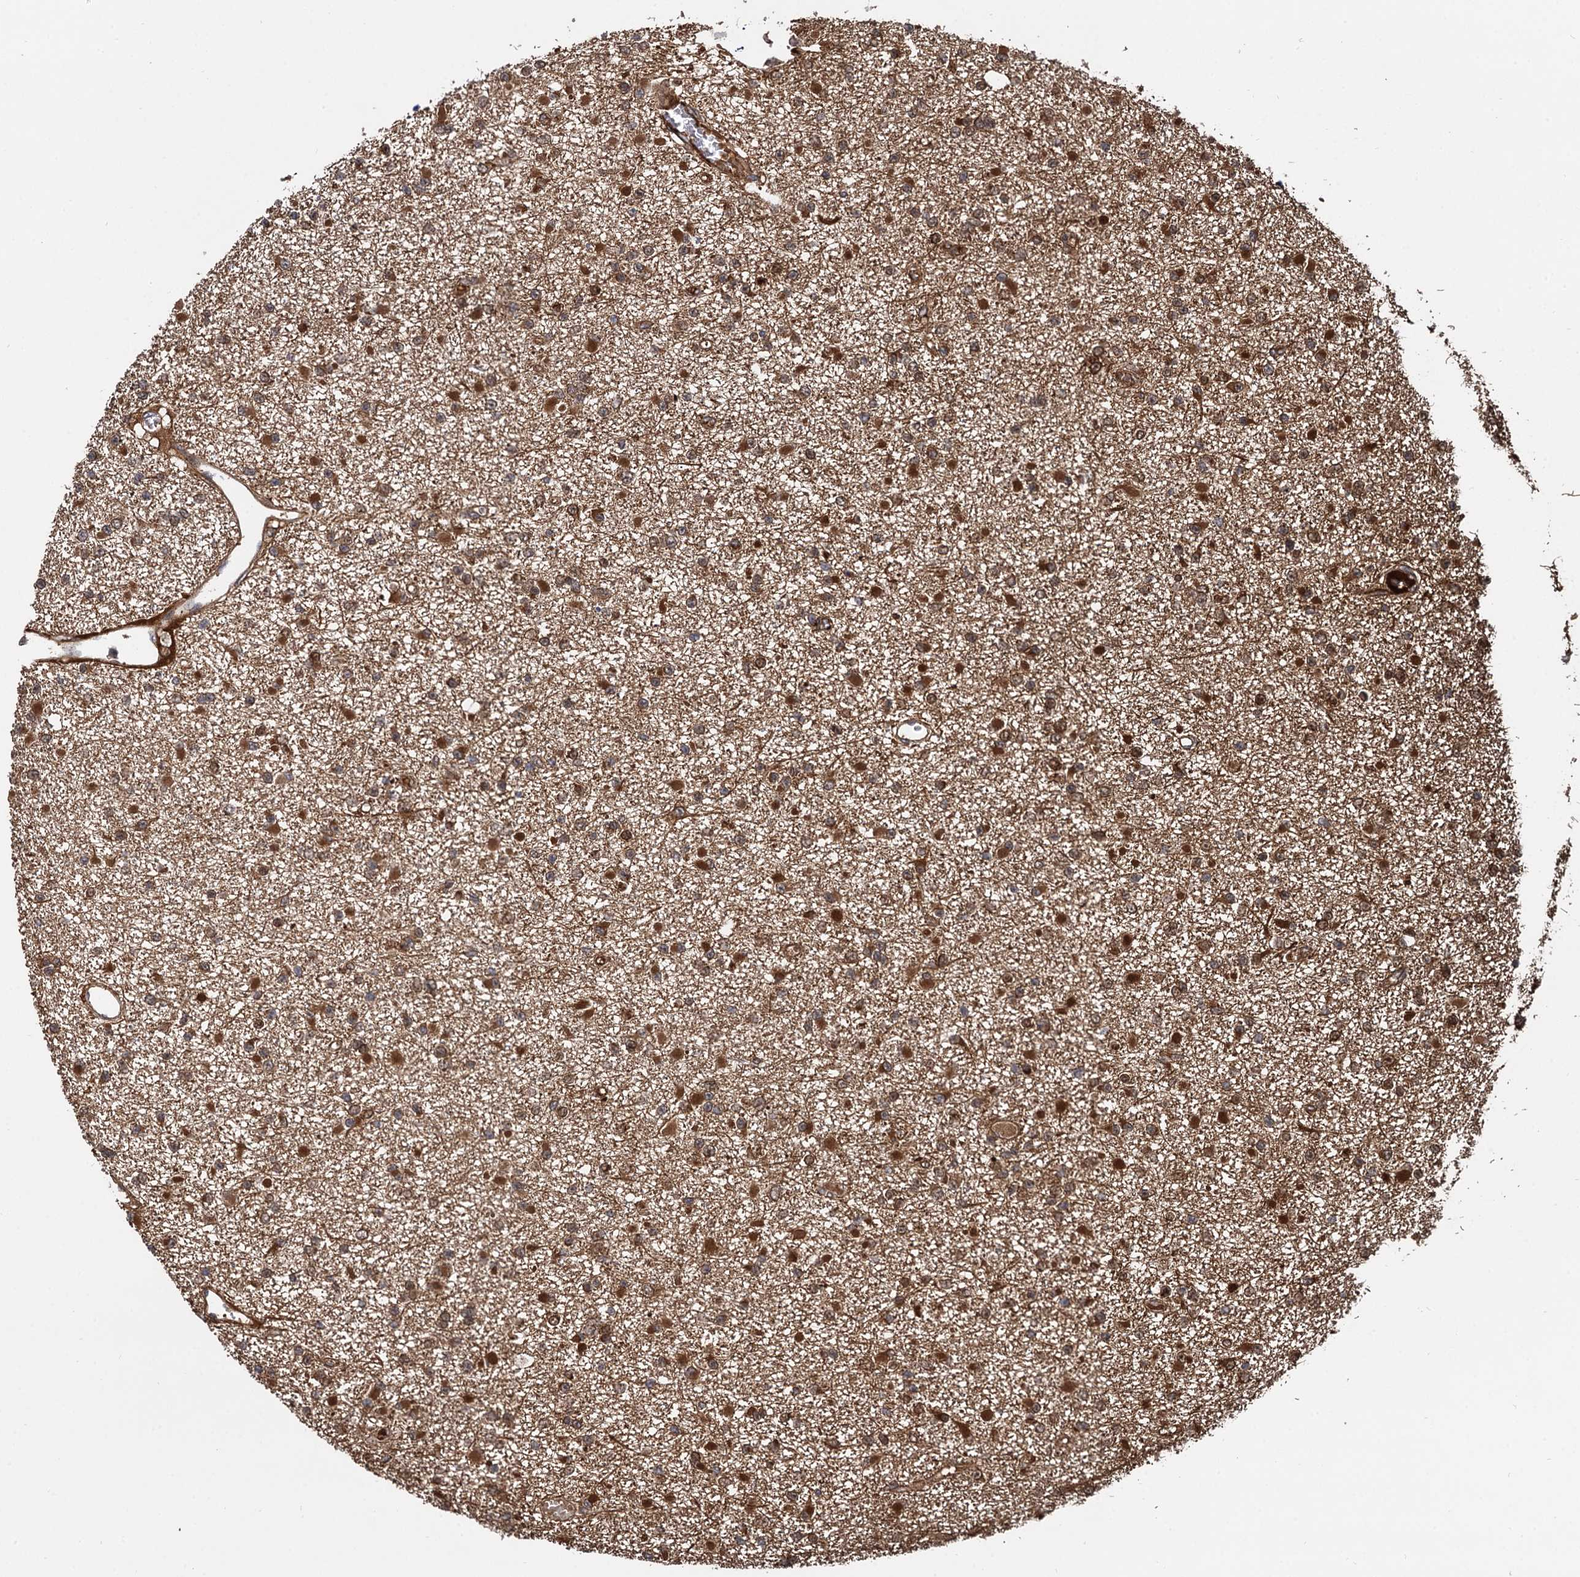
{"staining": {"intensity": "moderate", "quantity": ">75%", "location": "cytoplasmic/membranous"}, "tissue": "glioma", "cell_type": "Tumor cells", "image_type": "cancer", "snomed": [{"axis": "morphology", "description": "Glioma, malignant, Low grade"}, {"axis": "topography", "description": "Brain"}], "caption": "Malignant glioma (low-grade) tissue displays moderate cytoplasmic/membranous positivity in about >75% of tumor cells, visualized by immunohistochemistry. (Stains: DAB in brown, nuclei in blue, Microscopy: brightfield microscopy at high magnification).", "gene": "SELENOP", "patient": {"sex": "female", "age": 22}}